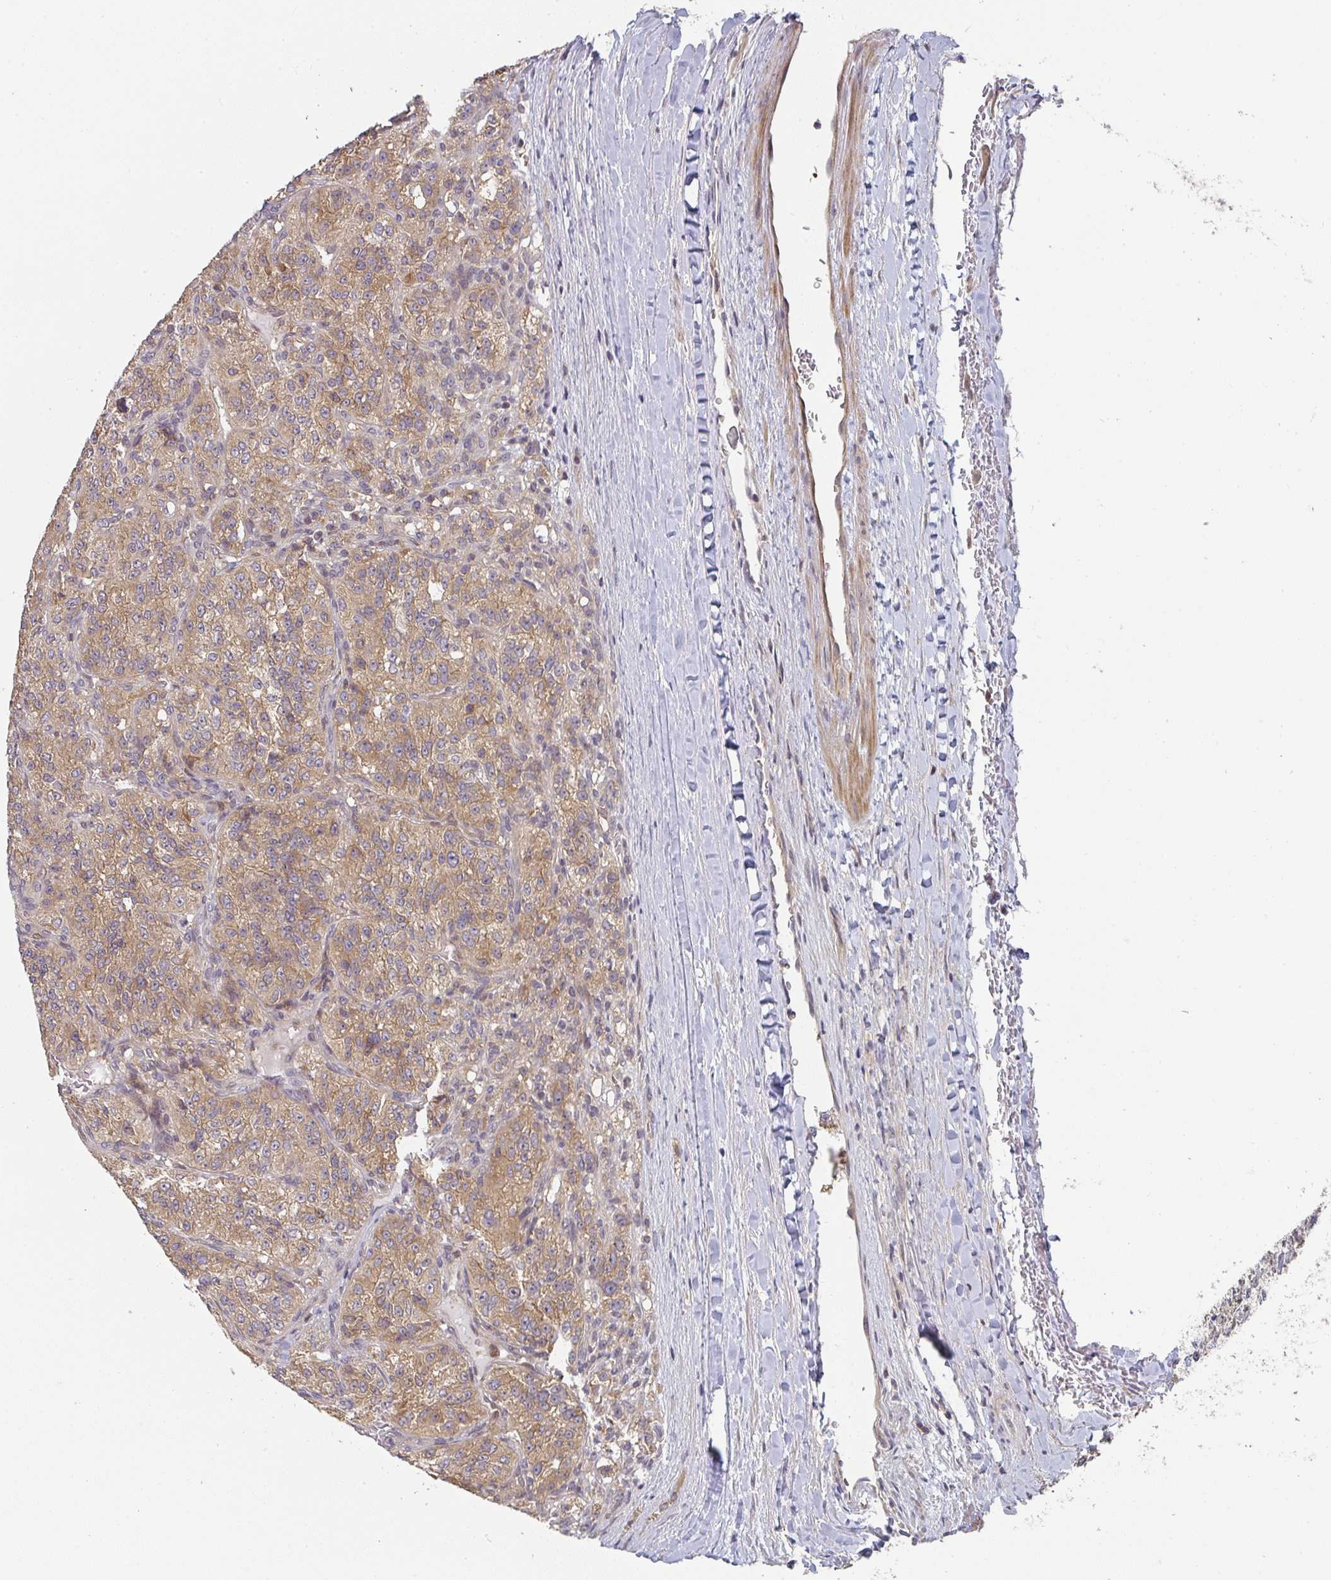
{"staining": {"intensity": "moderate", "quantity": ">75%", "location": "cytoplasmic/membranous"}, "tissue": "renal cancer", "cell_type": "Tumor cells", "image_type": "cancer", "snomed": [{"axis": "morphology", "description": "Adenocarcinoma, NOS"}, {"axis": "topography", "description": "Kidney"}], "caption": "Protein expression analysis of human adenocarcinoma (renal) reveals moderate cytoplasmic/membranous staining in approximately >75% of tumor cells. Using DAB (3,3'-diaminobenzidine) (brown) and hematoxylin (blue) stains, captured at high magnification using brightfield microscopy.", "gene": "RANGRF", "patient": {"sex": "female", "age": 63}}